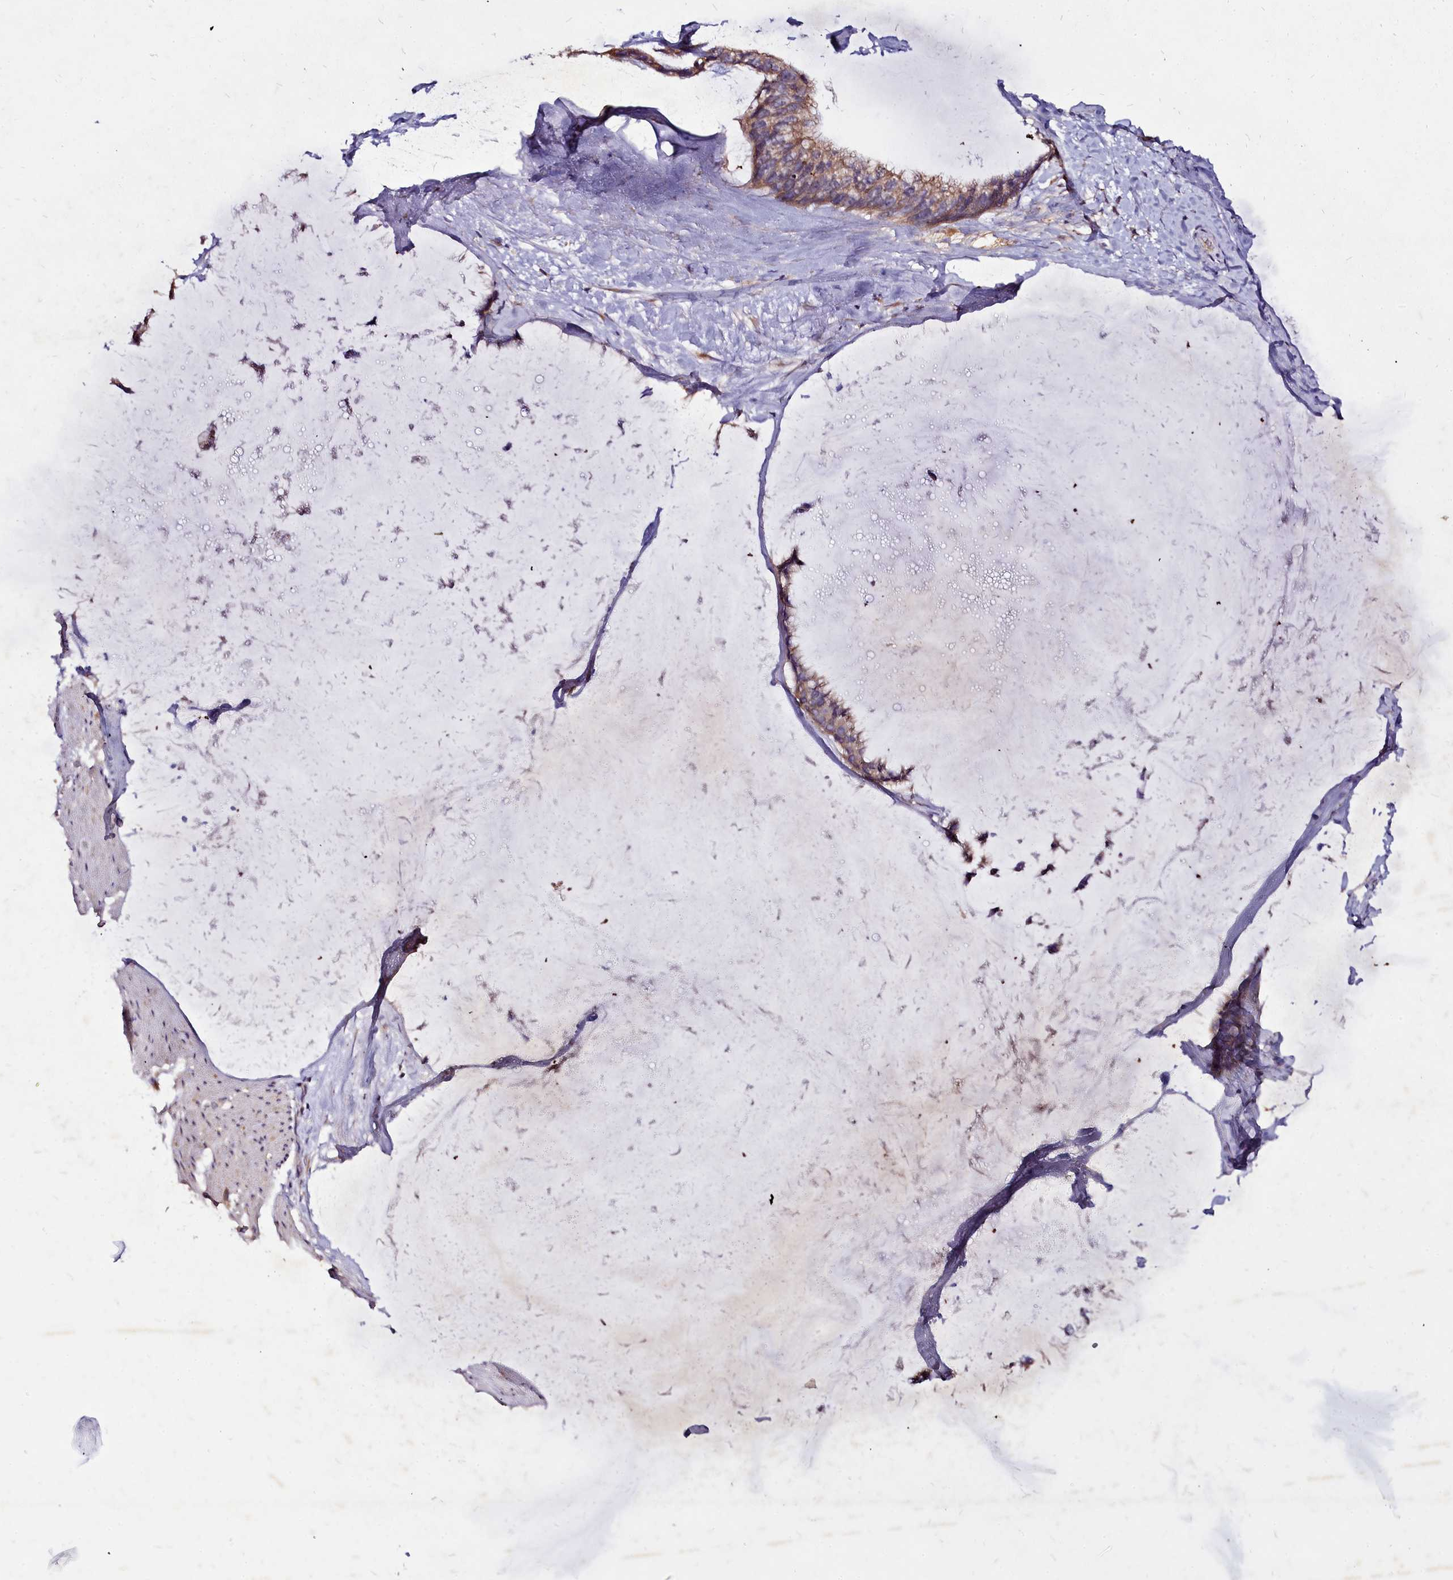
{"staining": {"intensity": "moderate", "quantity": ">75%", "location": "cytoplasmic/membranous"}, "tissue": "ovarian cancer", "cell_type": "Tumor cells", "image_type": "cancer", "snomed": [{"axis": "morphology", "description": "Cystadenocarcinoma, mucinous, NOS"}, {"axis": "topography", "description": "Ovary"}], "caption": "An IHC histopathology image of neoplastic tissue is shown. Protein staining in brown shows moderate cytoplasmic/membranous positivity in ovarian cancer (mucinous cystadenocarcinoma) within tumor cells.", "gene": "NCKAP1L", "patient": {"sex": "female", "age": 39}}